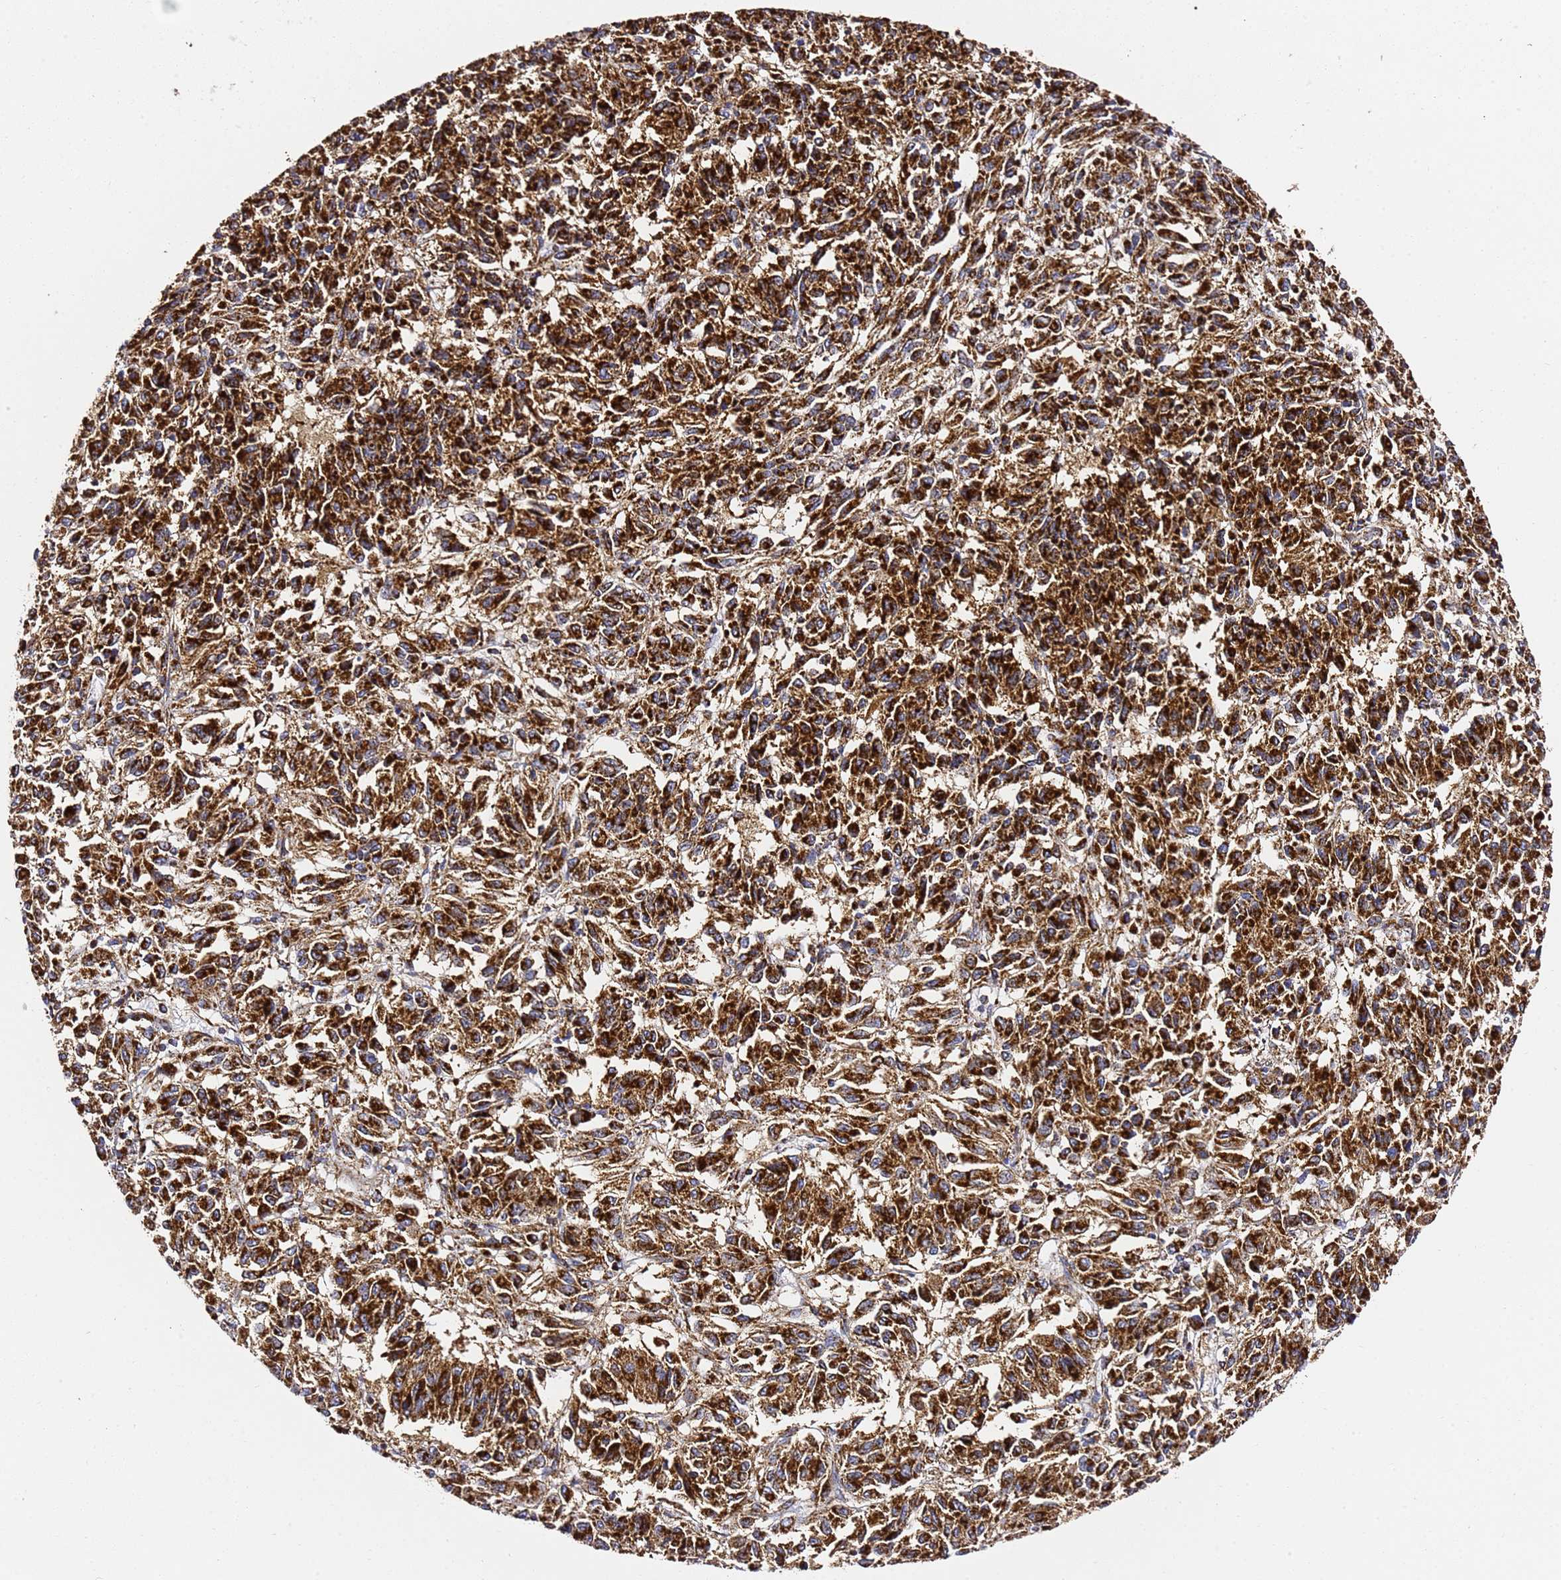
{"staining": {"intensity": "strong", "quantity": ">75%", "location": "cytoplasmic/membranous"}, "tissue": "melanoma", "cell_type": "Tumor cells", "image_type": "cancer", "snomed": [{"axis": "morphology", "description": "Malignant melanoma, Metastatic site"}, {"axis": "topography", "description": "Lung"}], "caption": "Malignant melanoma (metastatic site) stained for a protein (brown) shows strong cytoplasmic/membranous positive staining in about >75% of tumor cells.", "gene": "NDUFA3", "patient": {"sex": "male", "age": 64}}